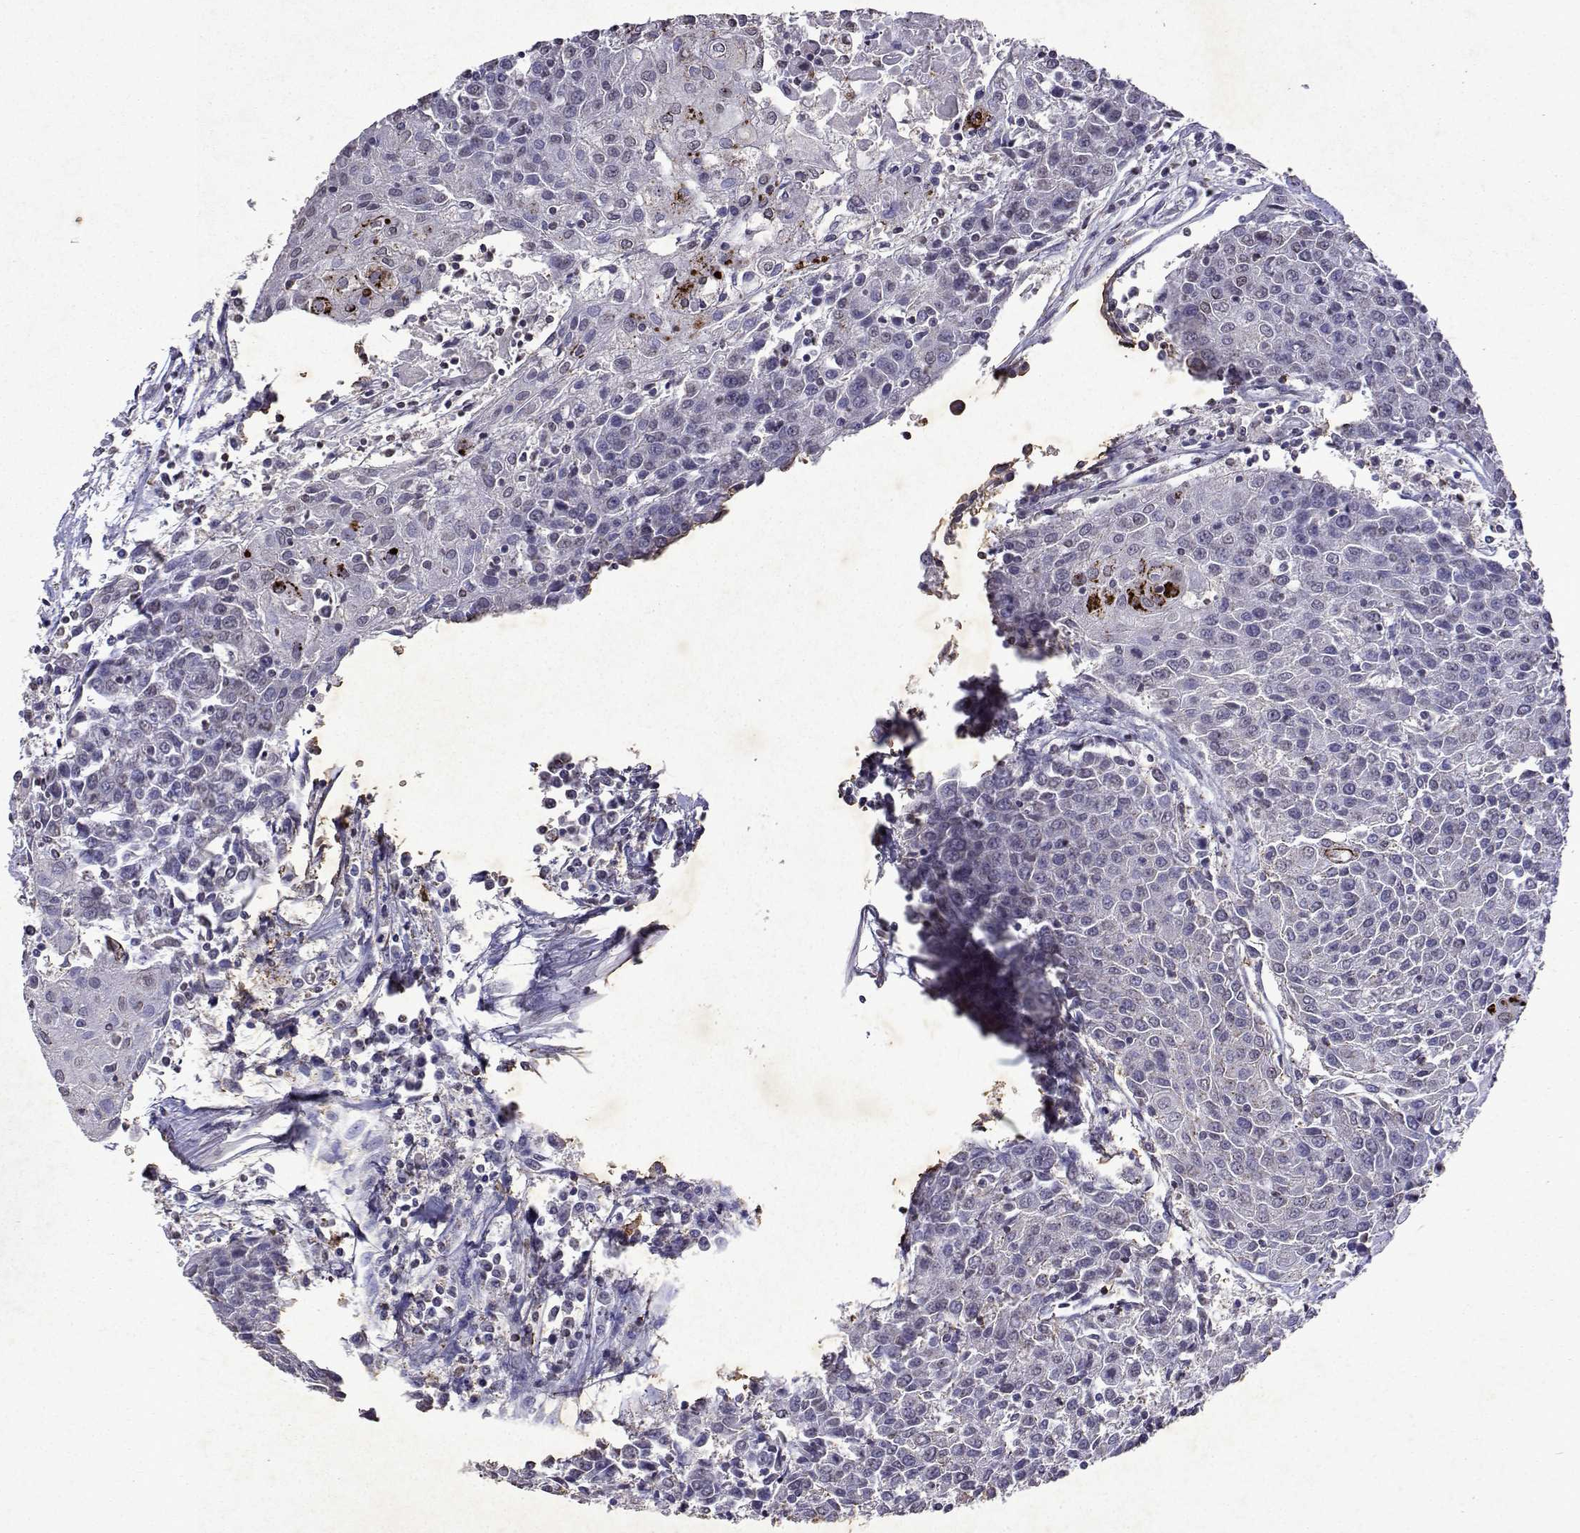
{"staining": {"intensity": "moderate", "quantity": "<25%", "location": "cytoplasmic/membranous"}, "tissue": "urothelial cancer", "cell_type": "Tumor cells", "image_type": "cancer", "snomed": [{"axis": "morphology", "description": "Urothelial carcinoma, High grade"}, {"axis": "topography", "description": "Urinary bladder"}], "caption": "A histopathology image of urothelial cancer stained for a protein exhibits moderate cytoplasmic/membranous brown staining in tumor cells. The protein is stained brown, and the nuclei are stained in blue (DAB (3,3'-diaminobenzidine) IHC with brightfield microscopy, high magnification).", "gene": "DUSP28", "patient": {"sex": "female", "age": 85}}